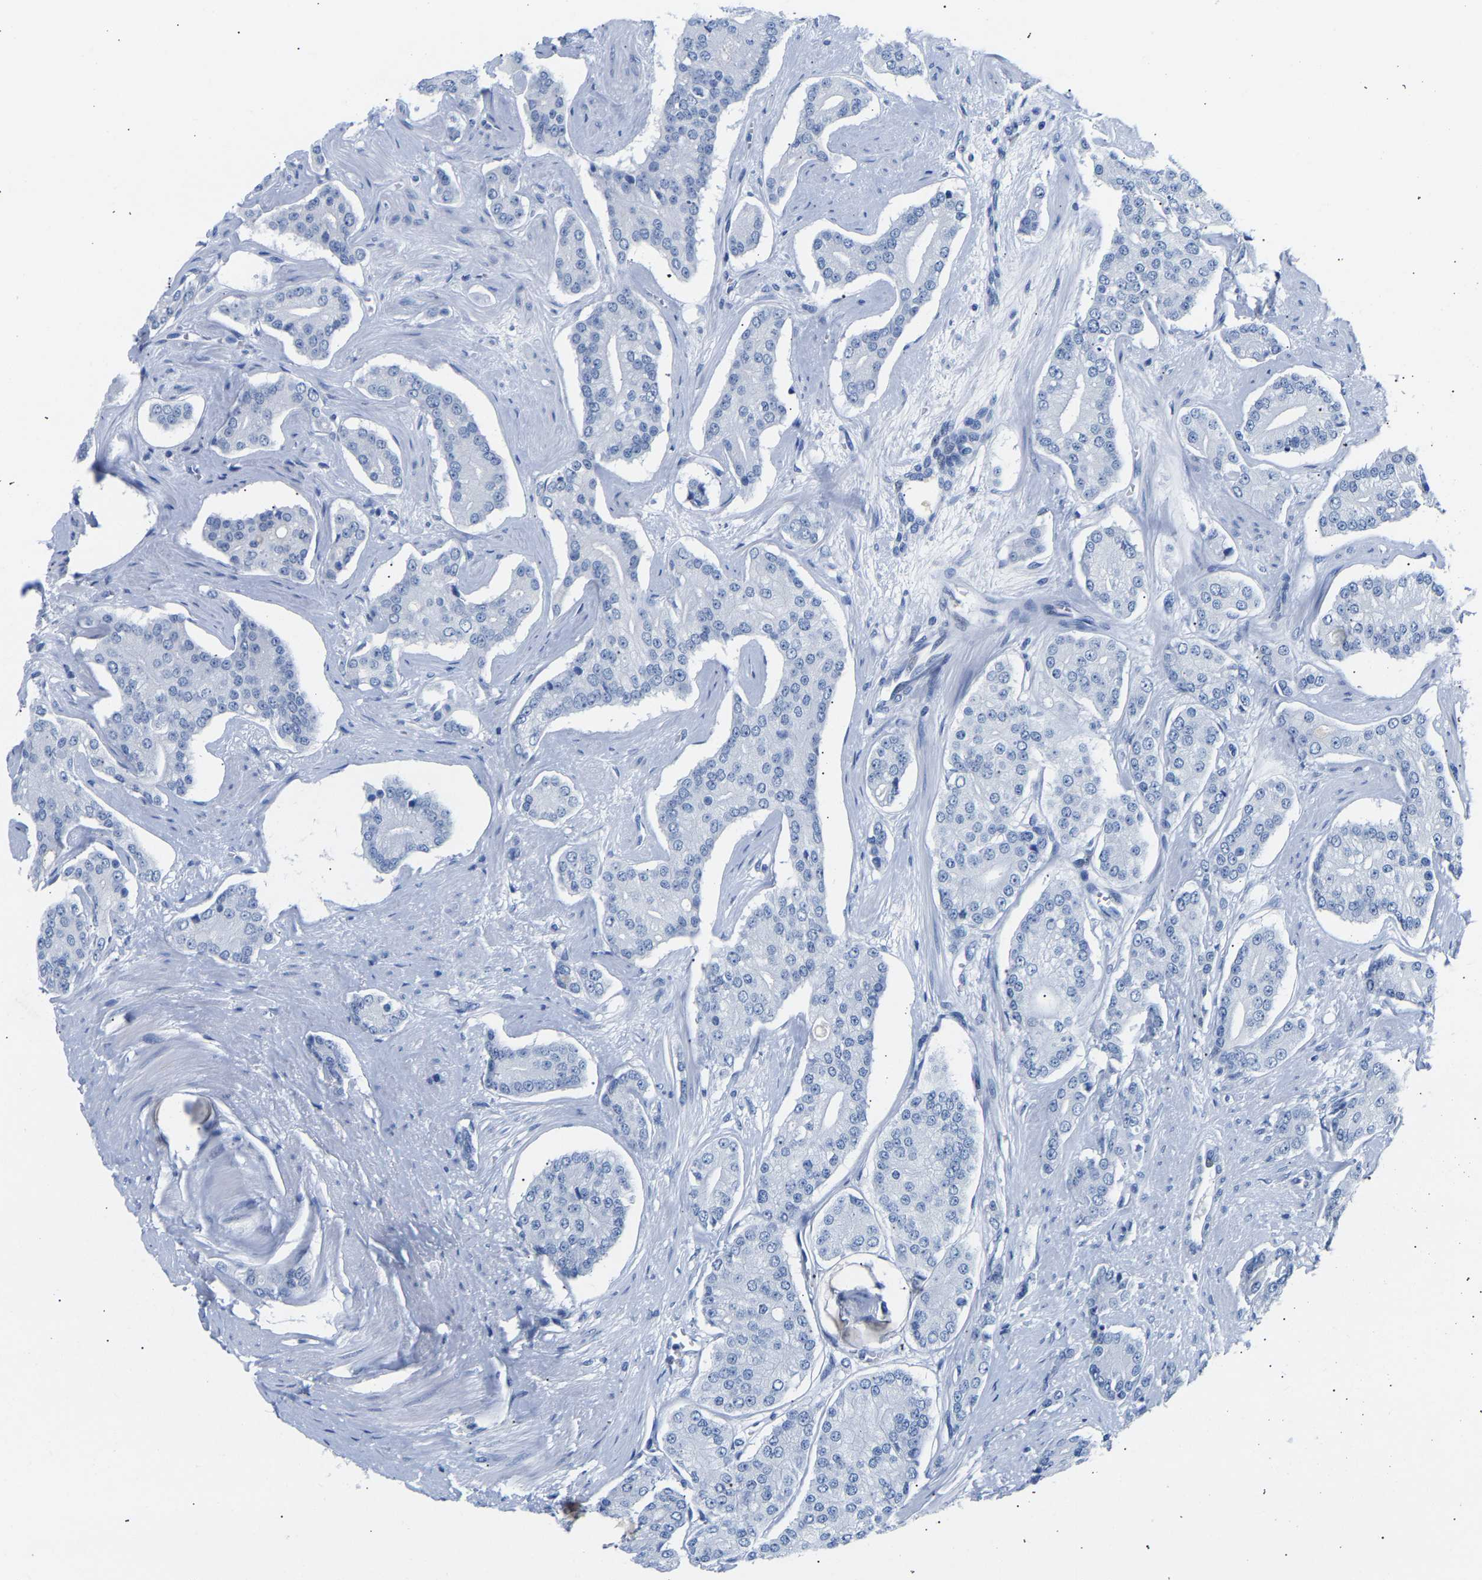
{"staining": {"intensity": "negative", "quantity": "none", "location": "none"}, "tissue": "prostate cancer", "cell_type": "Tumor cells", "image_type": "cancer", "snomed": [{"axis": "morphology", "description": "Adenocarcinoma, High grade"}, {"axis": "topography", "description": "Prostate"}], "caption": "This is an immunohistochemistry image of prostate cancer (adenocarcinoma (high-grade)). There is no positivity in tumor cells.", "gene": "SPINK2", "patient": {"sex": "male", "age": 71}}